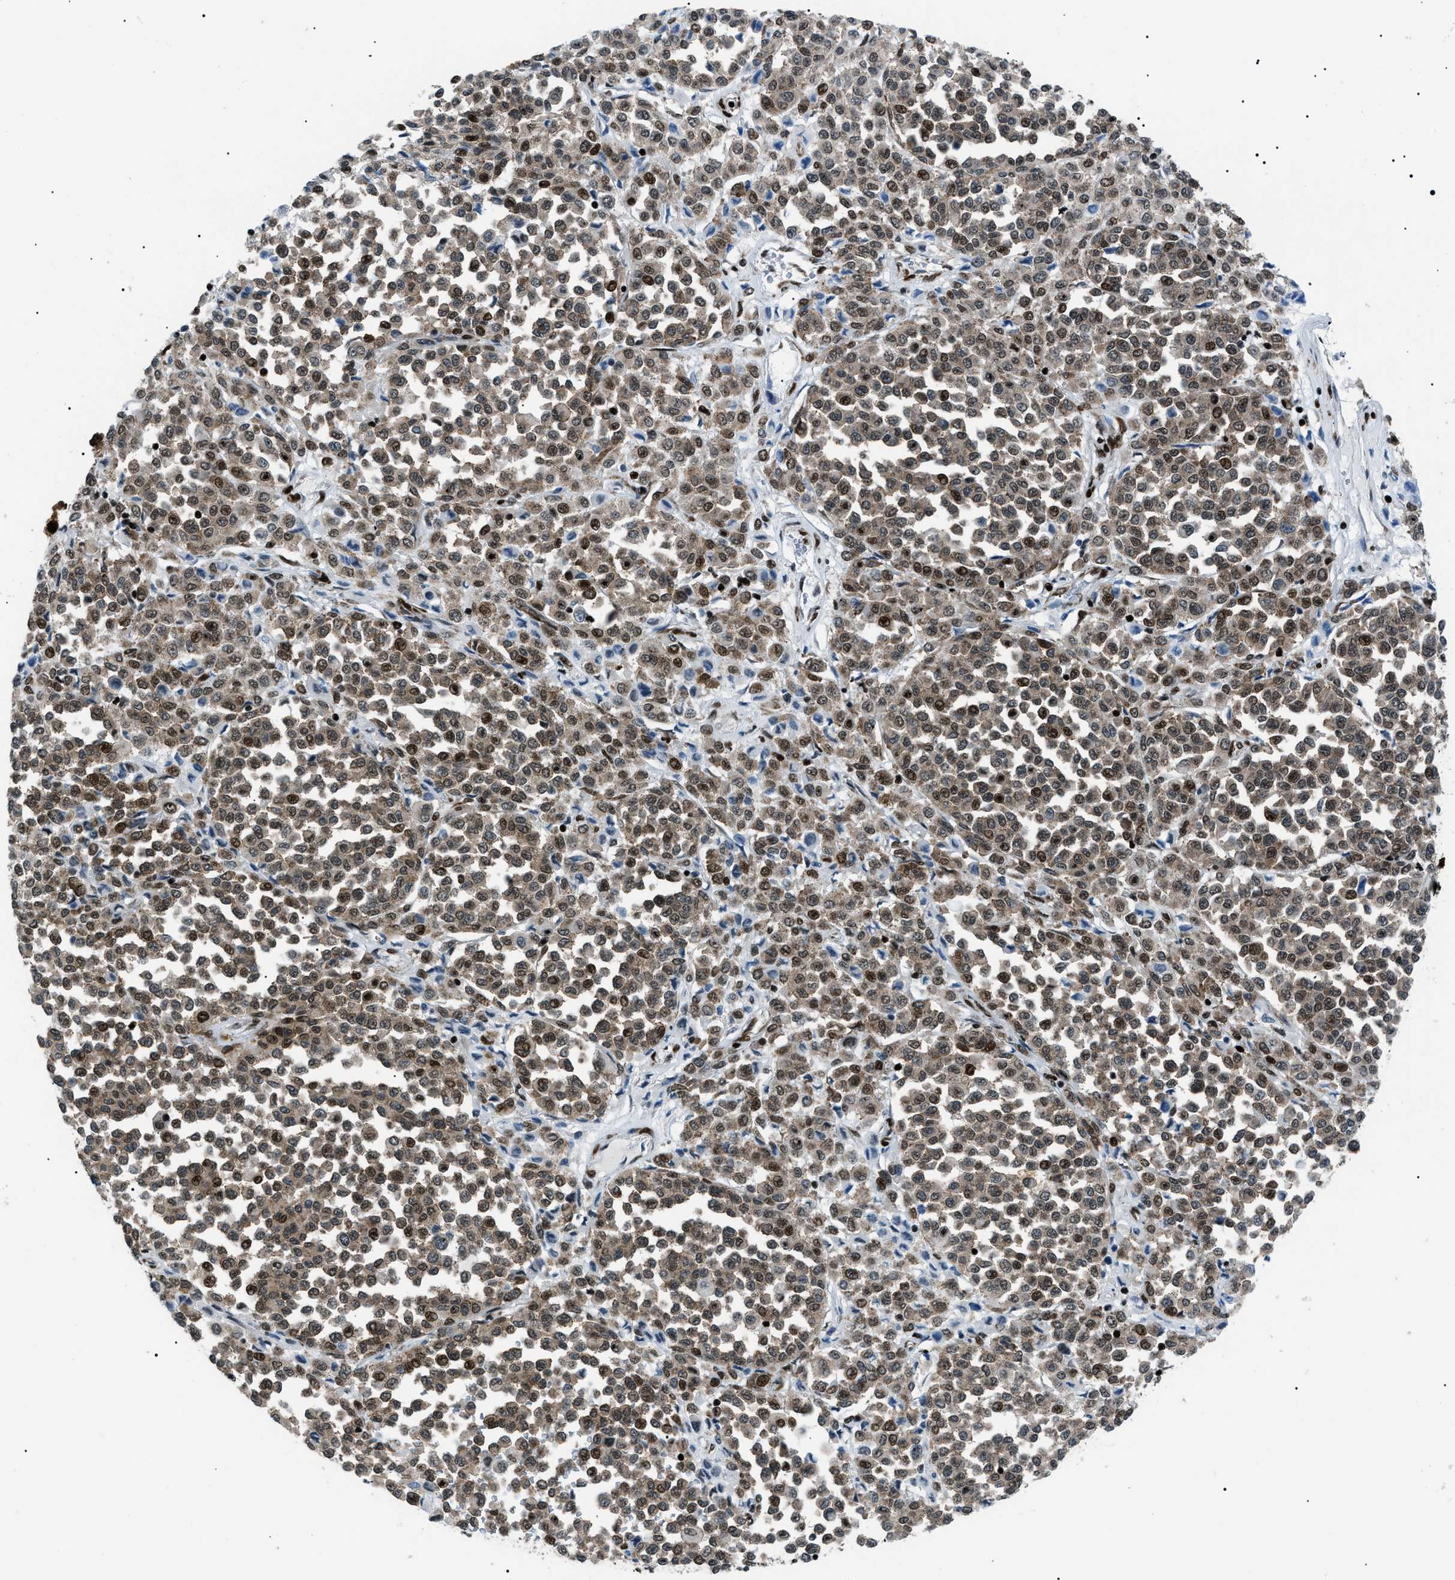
{"staining": {"intensity": "moderate", "quantity": ">75%", "location": "nuclear"}, "tissue": "melanoma", "cell_type": "Tumor cells", "image_type": "cancer", "snomed": [{"axis": "morphology", "description": "Malignant melanoma, Metastatic site"}, {"axis": "topography", "description": "Pancreas"}], "caption": "A photomicrograph of malignant melanoma (metastatic site) stained for a protein exhibits moderate nuclear brown staining in tumor cells.", "gene": "HNRNPK", "patient": {"sex": "female", "age": 30}}